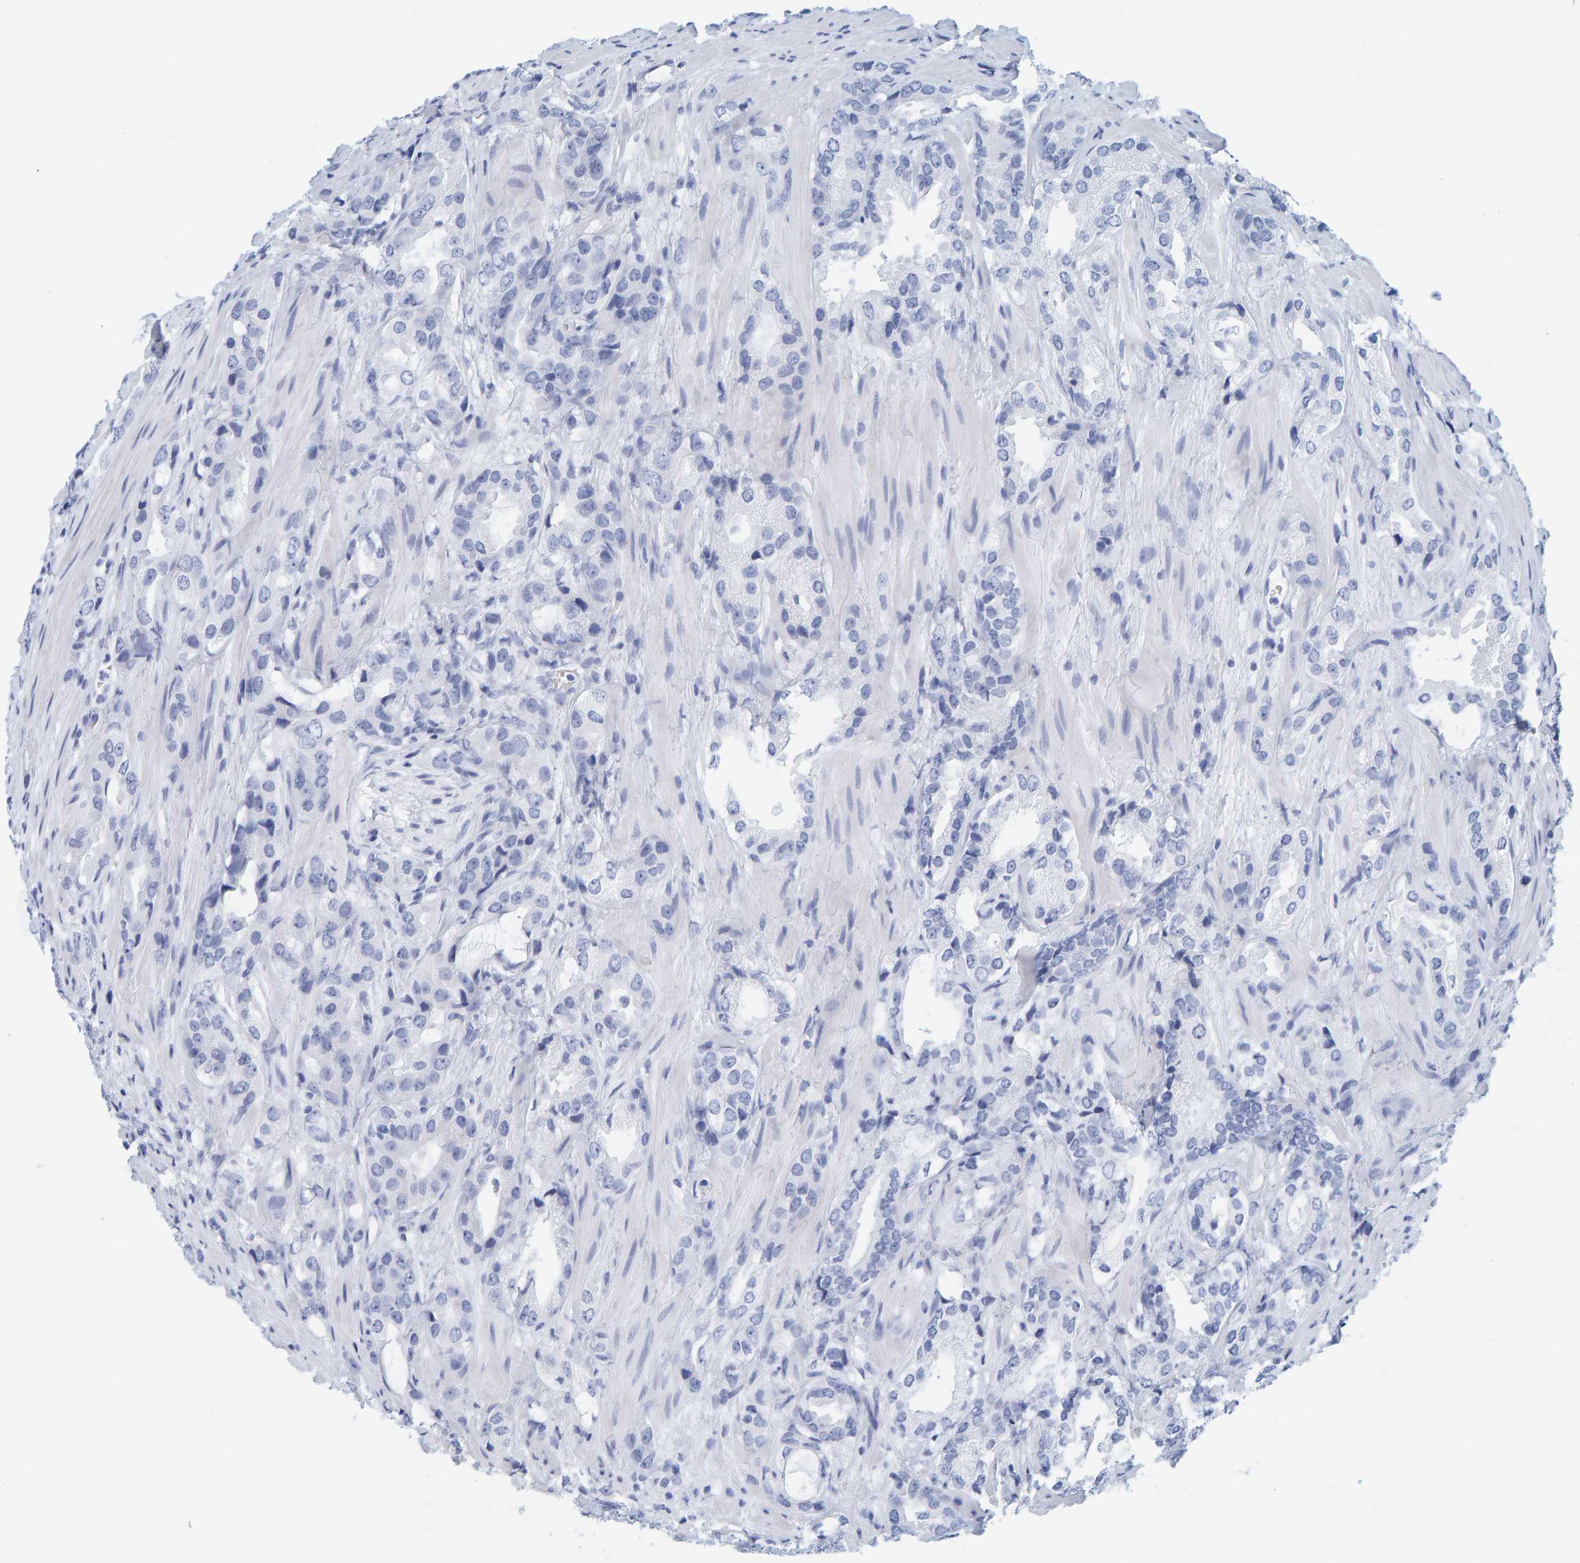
{"staining": {"intensity": "negative", "quantity": "none", "location": "none"}, "tissue": "prostate cancer", "cell_type": "Tumor cells", "image_type": "cancer", "snomed": [{"axis": "morphology", "description": "Adenocarcinoma, High grade"}, {"axis": "topography", "description": "Prostate"}], "caption": "Micrograph shows no protein staining in tumor cells of prostate adenocarcinoma (high-grade) tissue. (DAB (3,3'-diaminobenzidine) immunohistochemistry, high magnification).", "gene": "SFTPC", "patient": {"sex": "male", "age": 63}}